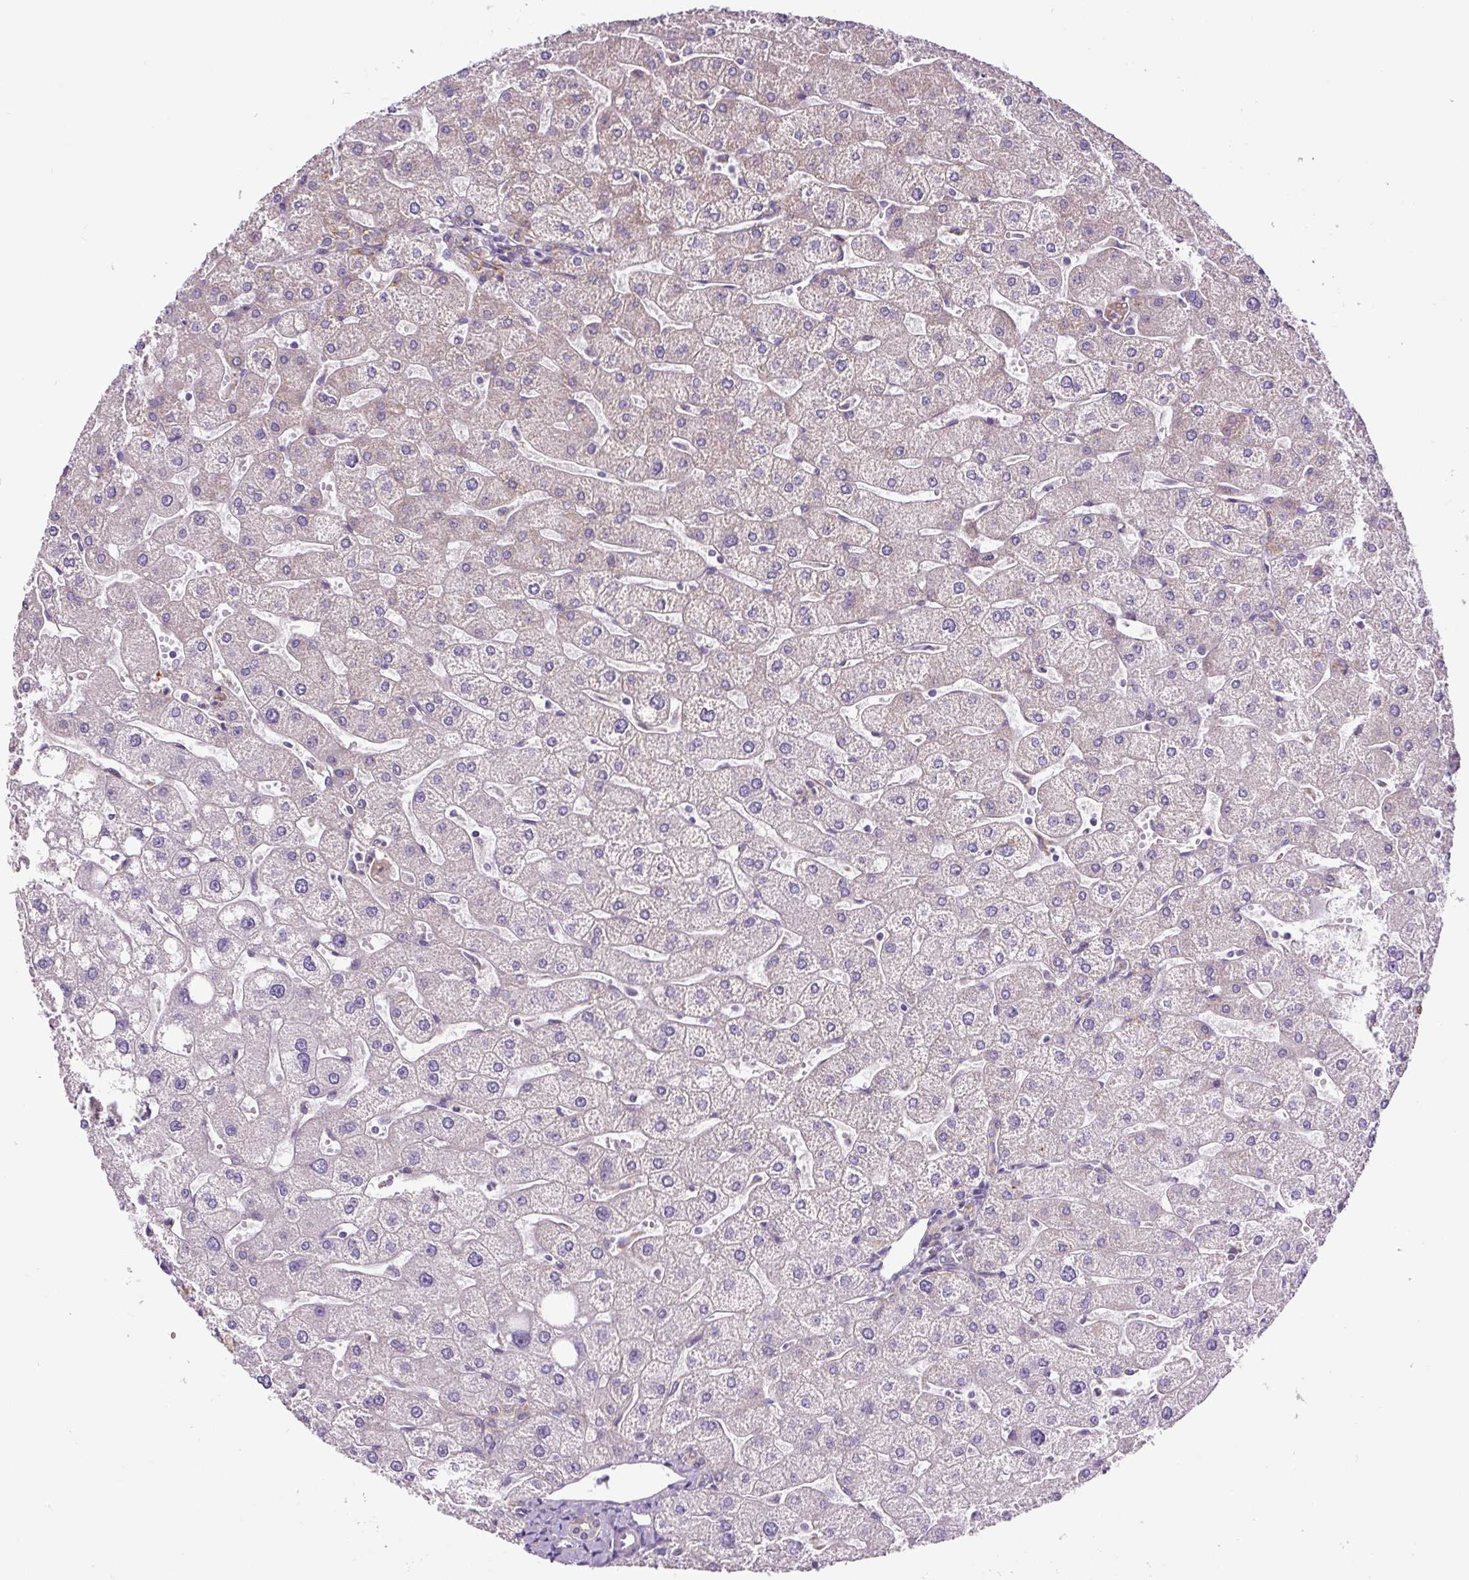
{"staining": {"intensity": "weak", "quantity": "<25%", "location": "cytoplasmic/membranous"}, "tissue": "liver", "cell_type": "Cholangiocytes", "image_type": "normal", "snomed": [{"axis": "morphology", "description": "Normal tissue, NOS"}, {"axis": "topography", "description": "Liver"}], "caption": "Immunohistochemistry of unremarkable liver demonstrates no staining in cholangiocytes. (Immunohistochemistry (ihc), brightfield microscopy, high magnification).", "gene": "HPS4", "patient": {"sex": "male", "age": 67}}